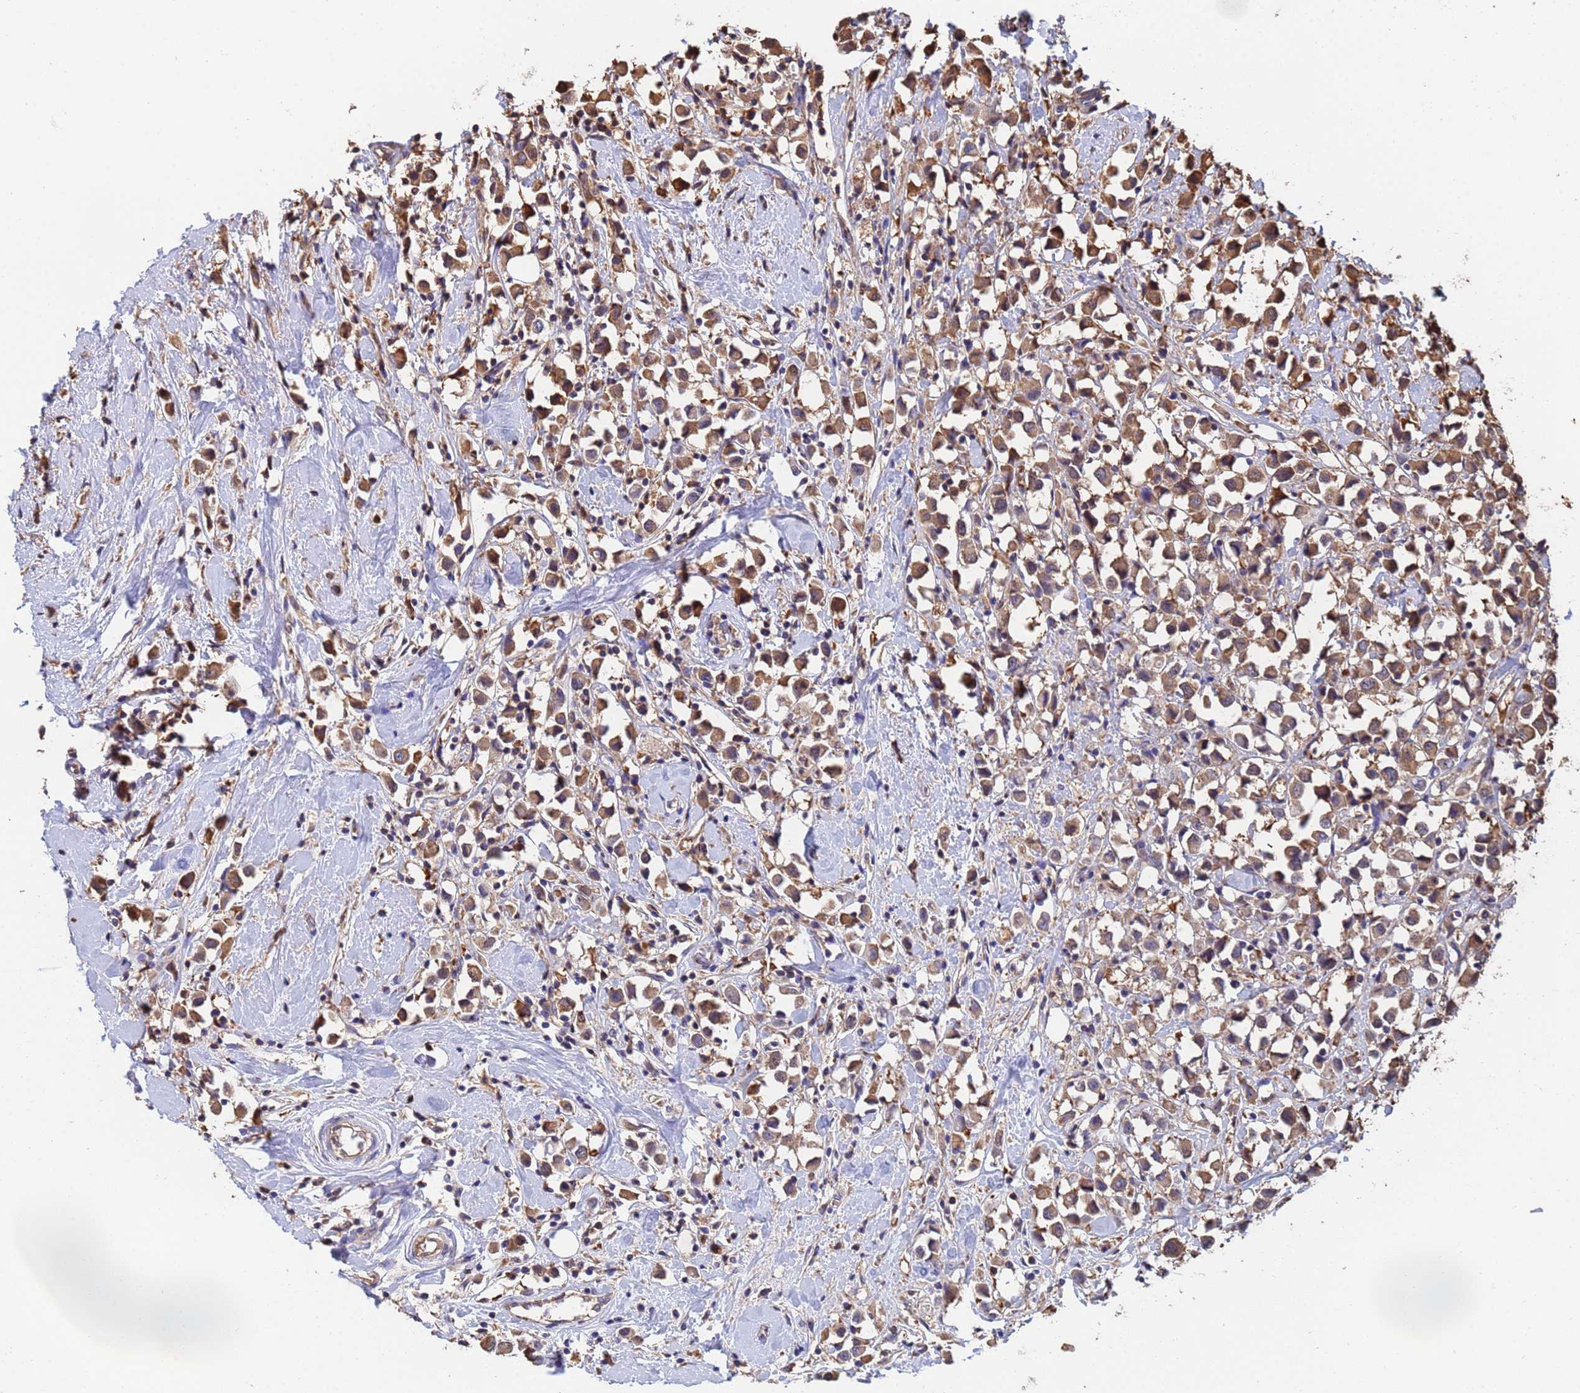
{"staining": {"intensity": "moderate", "quantity": ">75%", "location": "cytoplasmic/membranous"}, "tissue": "breast cancer", "cell_type": "Tumor cells", "image_type": "cancer", "snomed": [{"axis": "morphology", "description": "Duct carcinoma"}, {"axis": "topography", "description": "Breast"}], "caption": "IHC staining of breast cancer (intraductal carcinoma), which reveals medium levels of moderate cytoplasmic/membranous expression in about >75% of tumor cells indicating moderate cytoplasmic/membranous protein positivity. The staining was performed using DAB (3,3'-diaminobenzidine) (brown) for protein detection and nuclei were counterstained in hematoxylin (blue).", "gene": "FAM25A", "patient": {"sex": "female", "age": 61}}